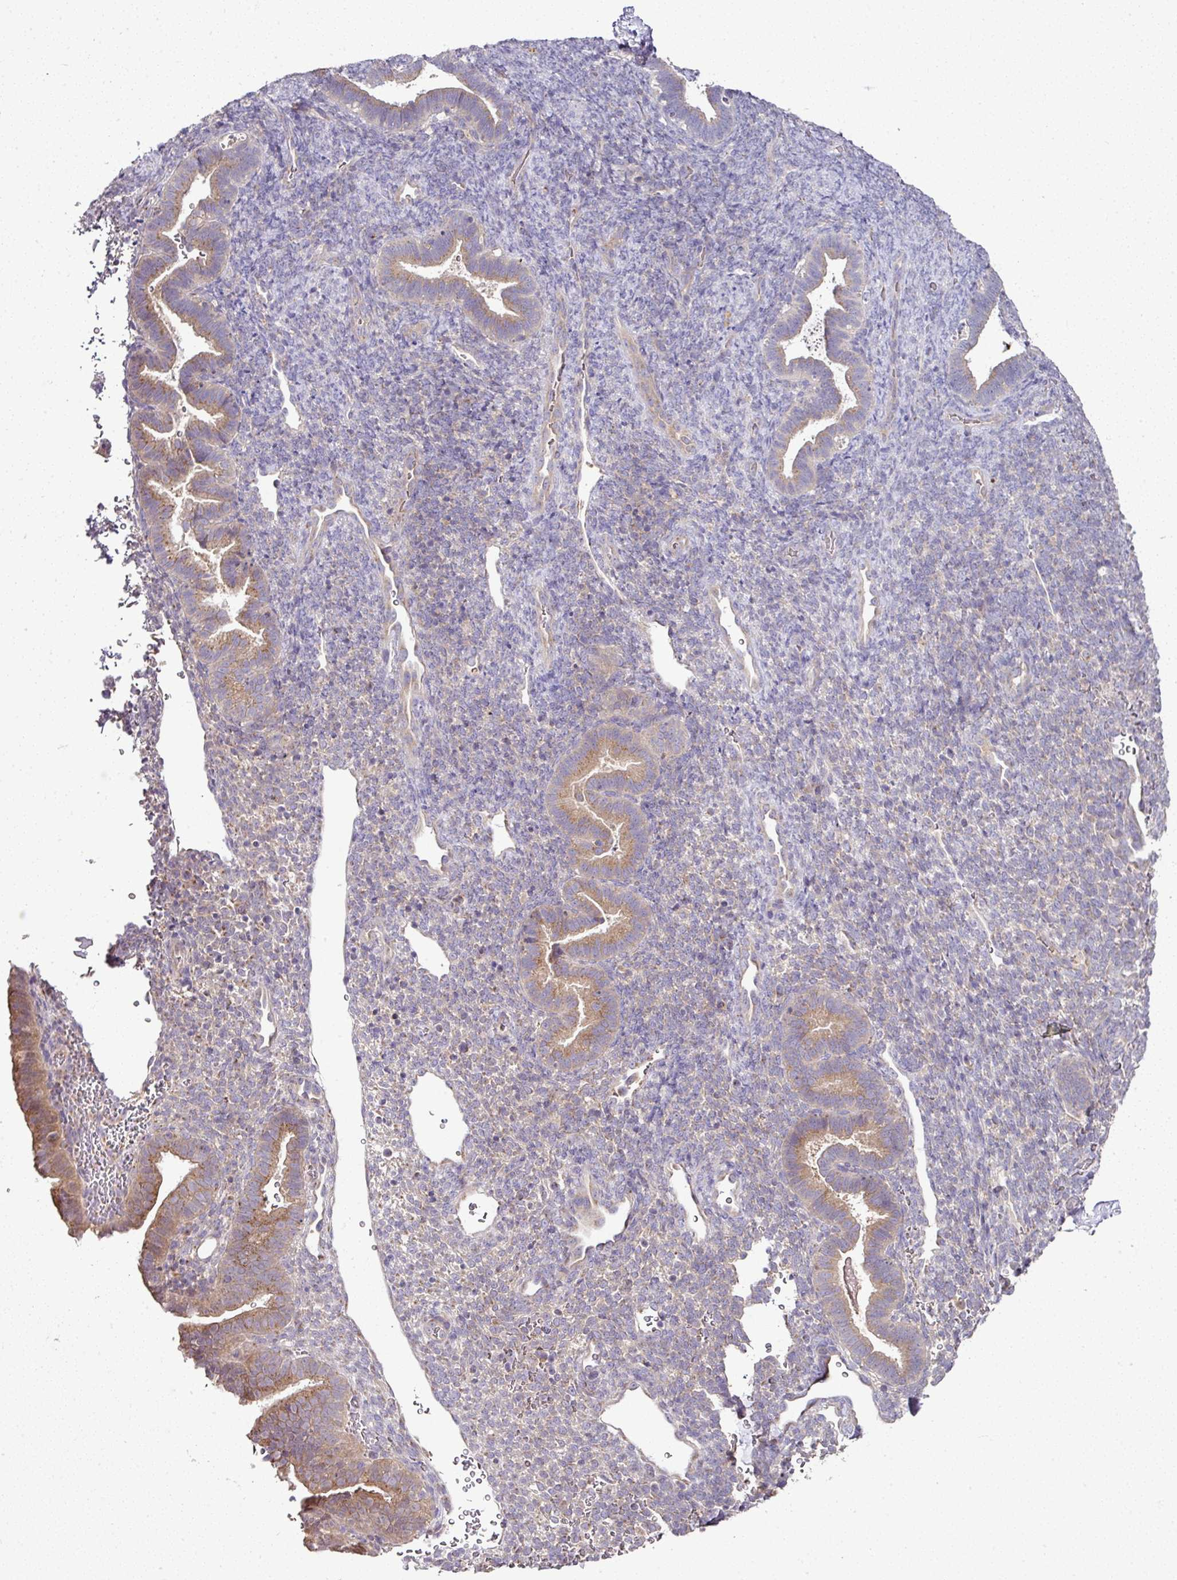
{"staining": {"intensity": "negative", "quantity": "none", "location": "none"}, "tissue": "endometrium", "cell_type": "Cells in endometrial stroma", "image_type": "normal", "snomed": [{"axis": "morphology", "description": "Normal tissue, NOS"}, {"axis": "topography", "description": "Endometrium"}], "caption": "Immunohistochemistry (IHC) micrograph of normal endometrium stained for a protein (brown), which demonstrates no expression in cells in endometrial stroma. (DAB (3,3'-diaminobenzidine) IHC, high magnification).", "gene": "SKIC2", "patient": {"sex": "female", "age": 34}}